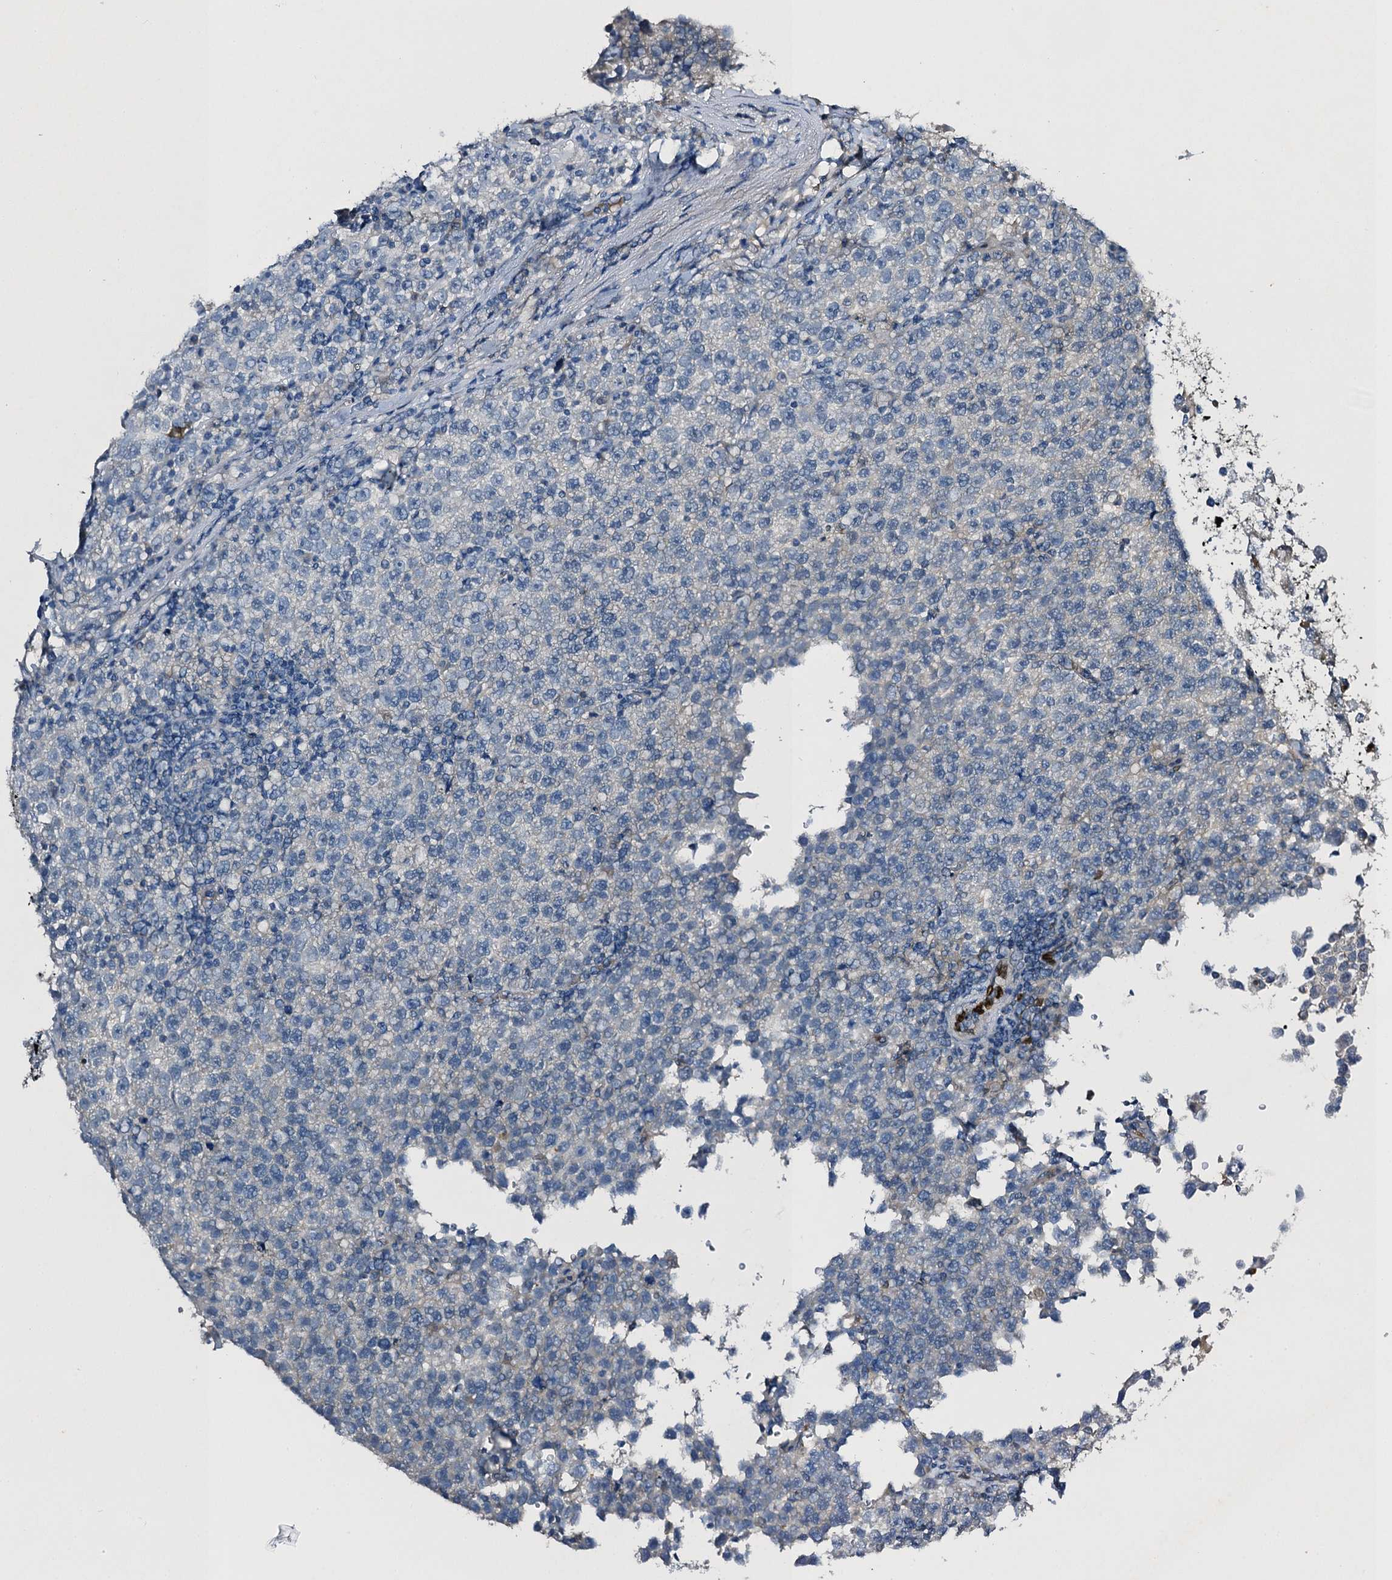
{"staining": {"intensity": "negative", "quantity": "none", "location": "none"}, "tissue": "testis cancer", "cell_type": "Tumor cells", "image_type": "cancer", "snomed": [{"axis": "morphology", "description": "Normal tissue, NOS"}, {"axis": "morphology", "description": "Seminoma, NOS"}, {"axis": "topography", "description": "Testis"}], "caption": "Tumor cells are negative for protein expression in human testis cancer (seminoma).", "gene": "SLC11A2", "patient": {"sex": "male", "age": 43}}